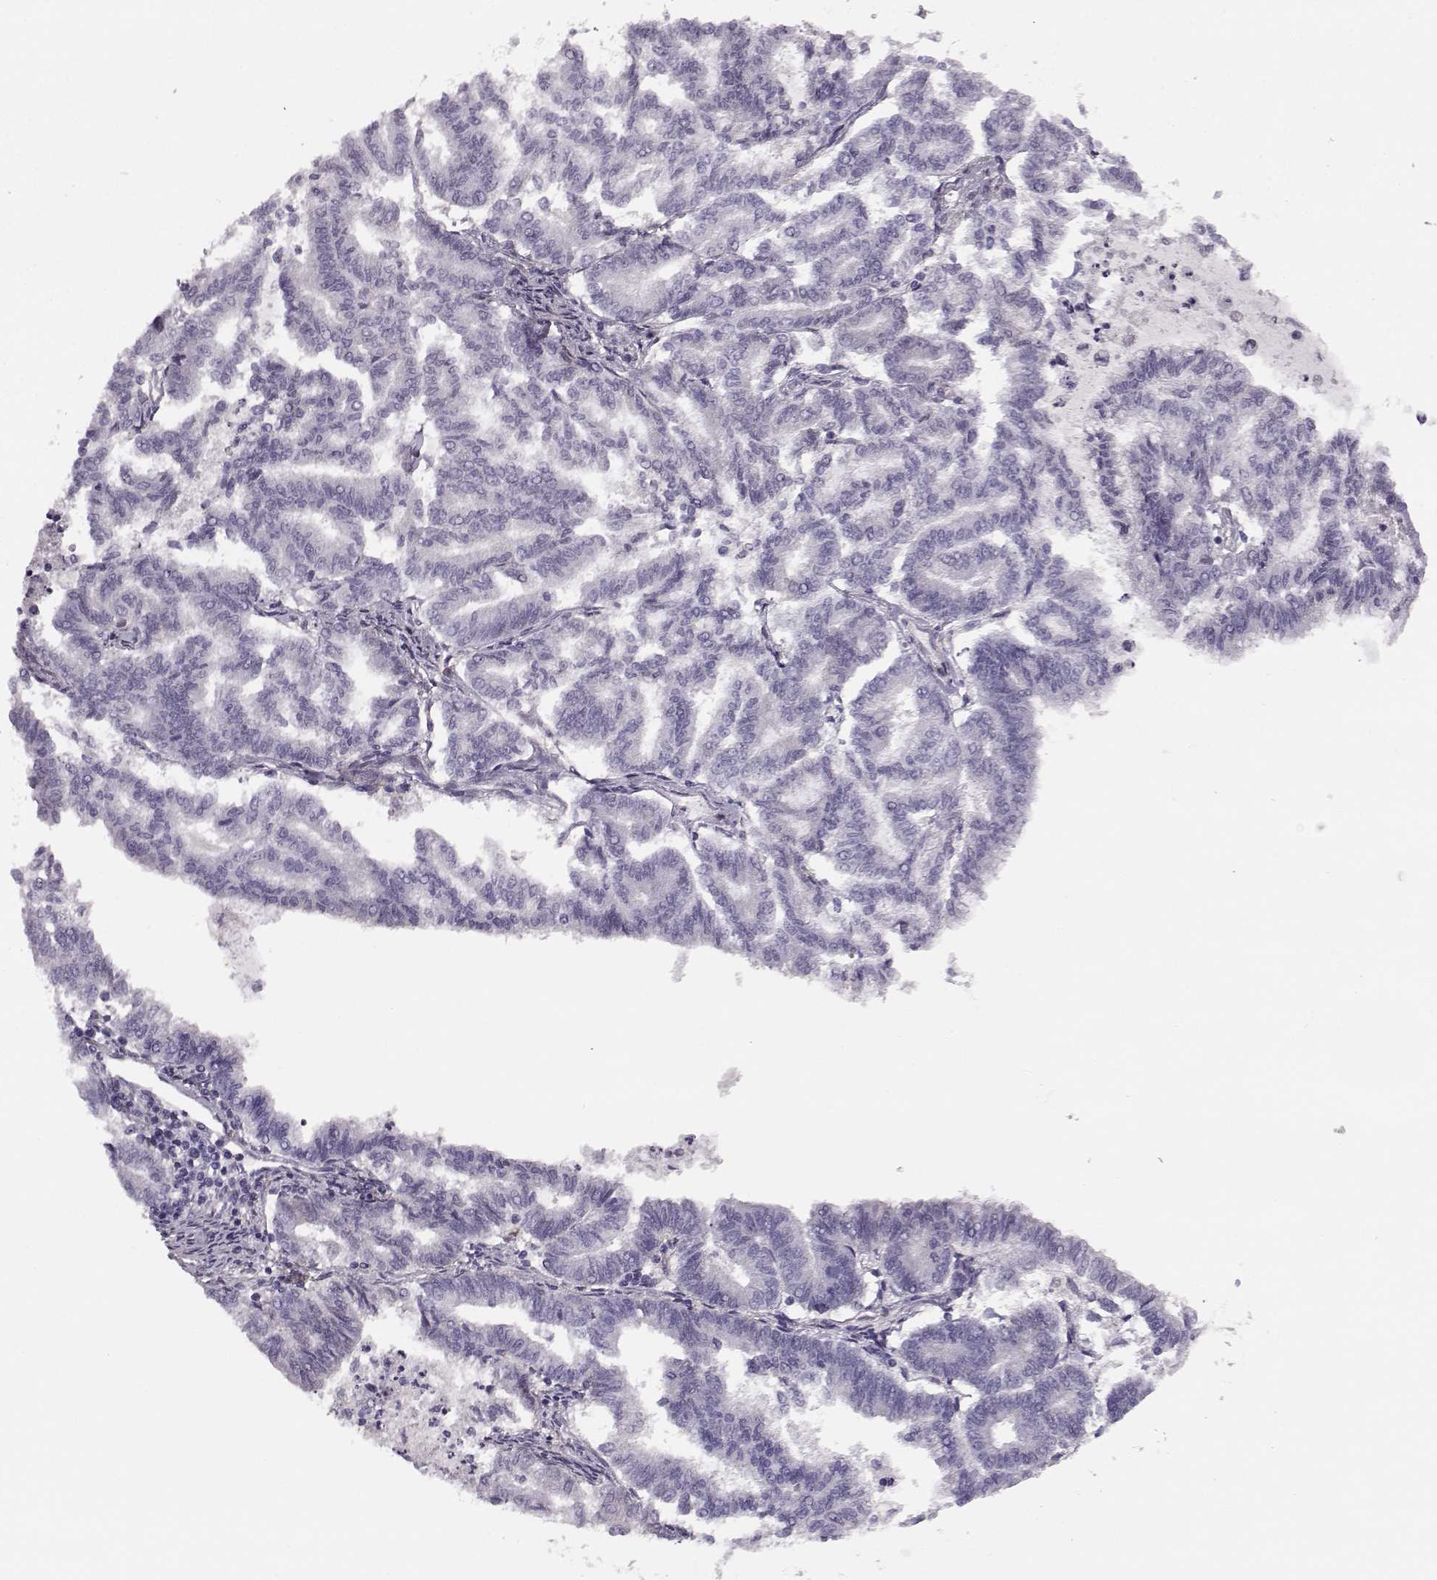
{"staining": {"intensity": "negative", "quantity": "none", "location": "none"}, "tissue": "endometrial cancer", "cell_type": "Tumor cells", "image_type": "cancer", "snomed": [{"axis": "morphology", "description": "Adenocarcinoma, NOS"}, {"axis": "topography", "description": "Endometrium"}], "caption": "This is an IHC histopathology image of endometrial cancer (adenocarcinoma). There is no staining in tumor cells.", "gene": "TRIM69", "patient": {"sex": "female", "age": 79}}